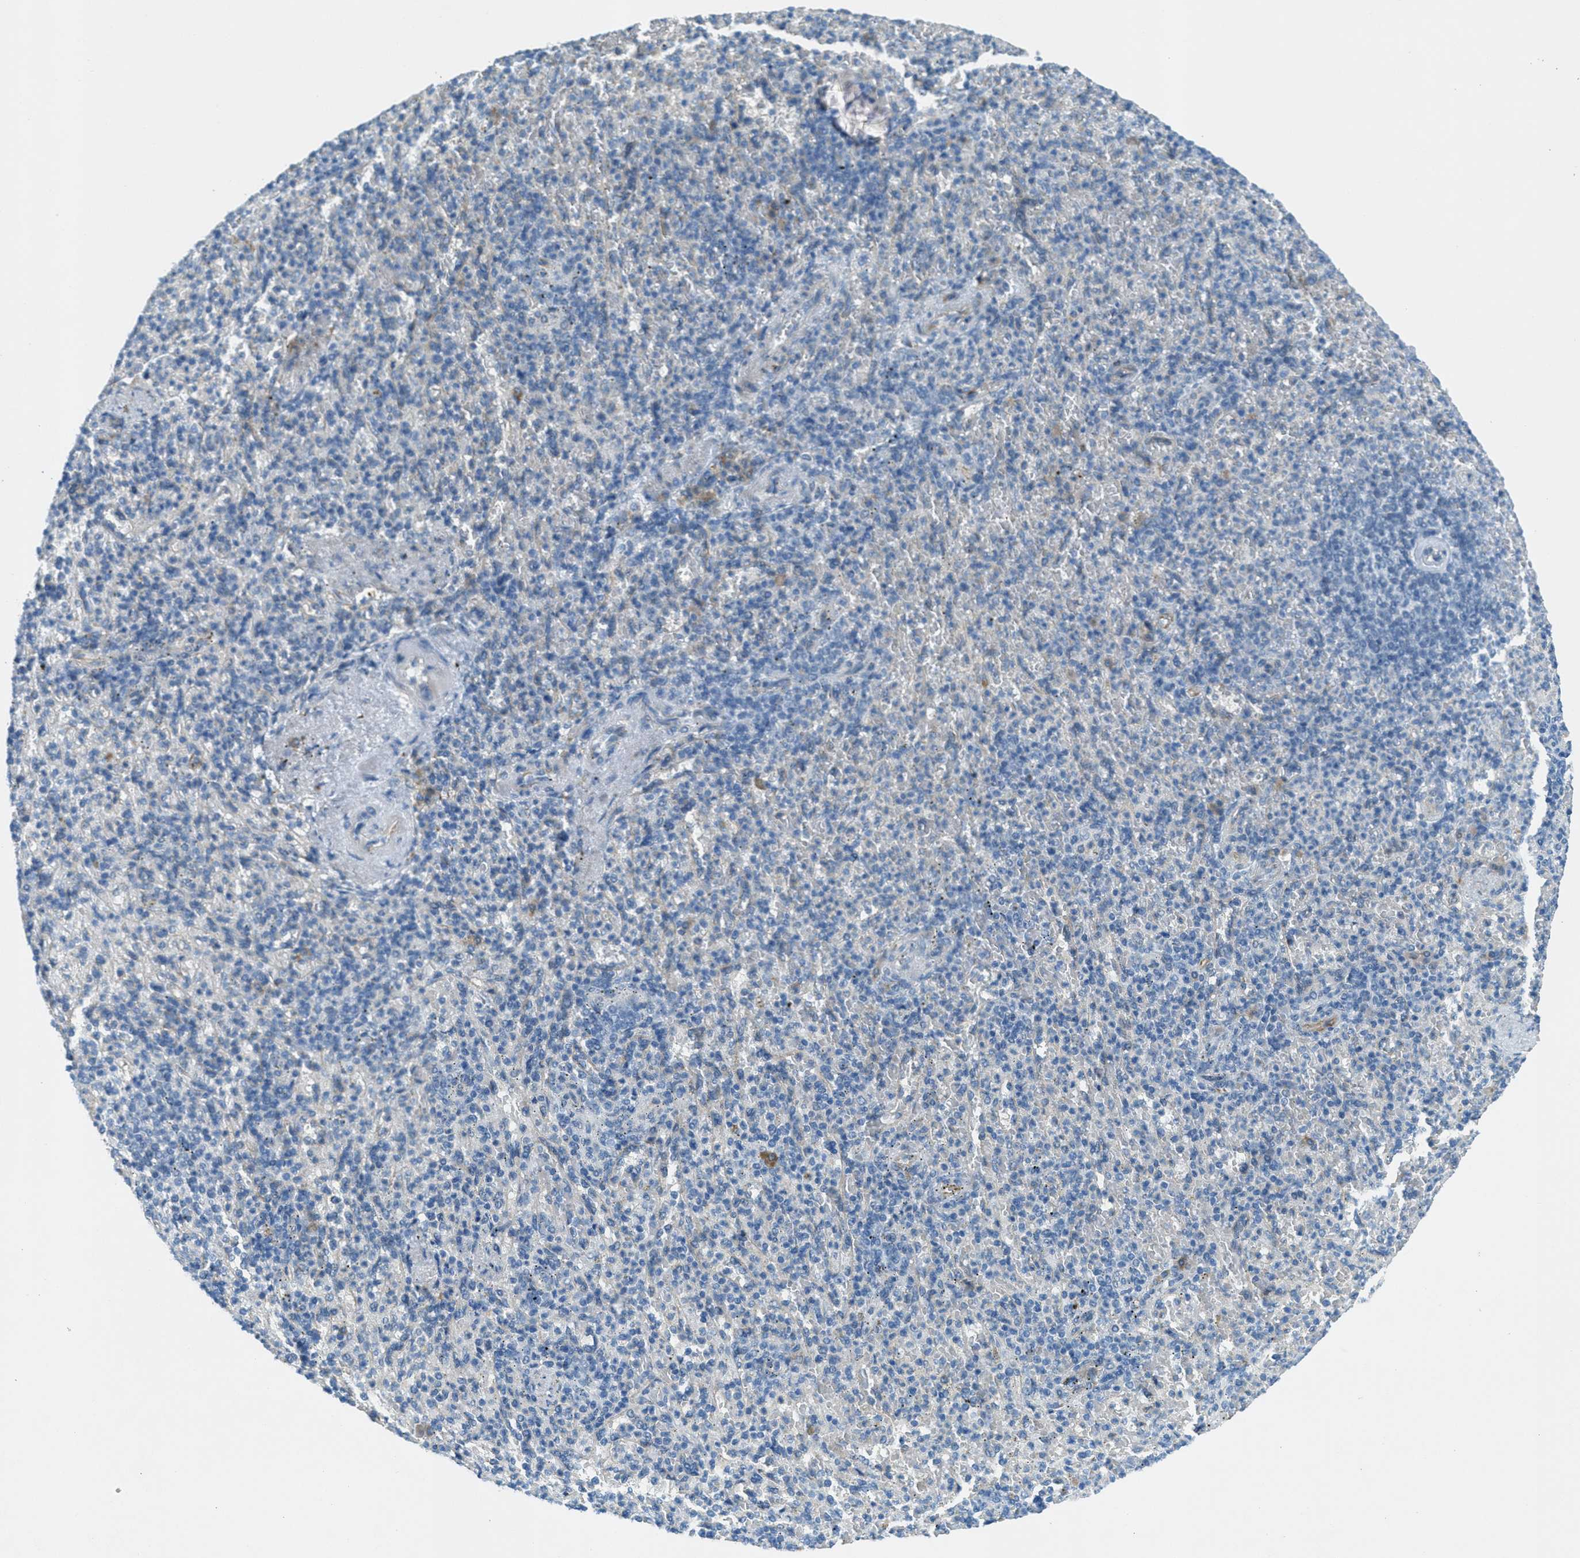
{"staining": {"intensity": "negative", "quantity": "none", "location": "none"}, "tissue": "spleen", "cell_type": "Cells in red pulp", "image_type": "normal", "snomed": [{"axis": "morphology", "description": "Normal tissue, NOS"}, {"axis": "topography", "description": "Spleen"}], "caption": "Cells in red pulp are negative for brown protein staining in normal spleen. (DAB (3,3'-diaminobenzidine) IHC visualized using brightfield microscopy, high magnification).", "gene": "KLHL8", "patient": {"sex": "female", "age": 74}}